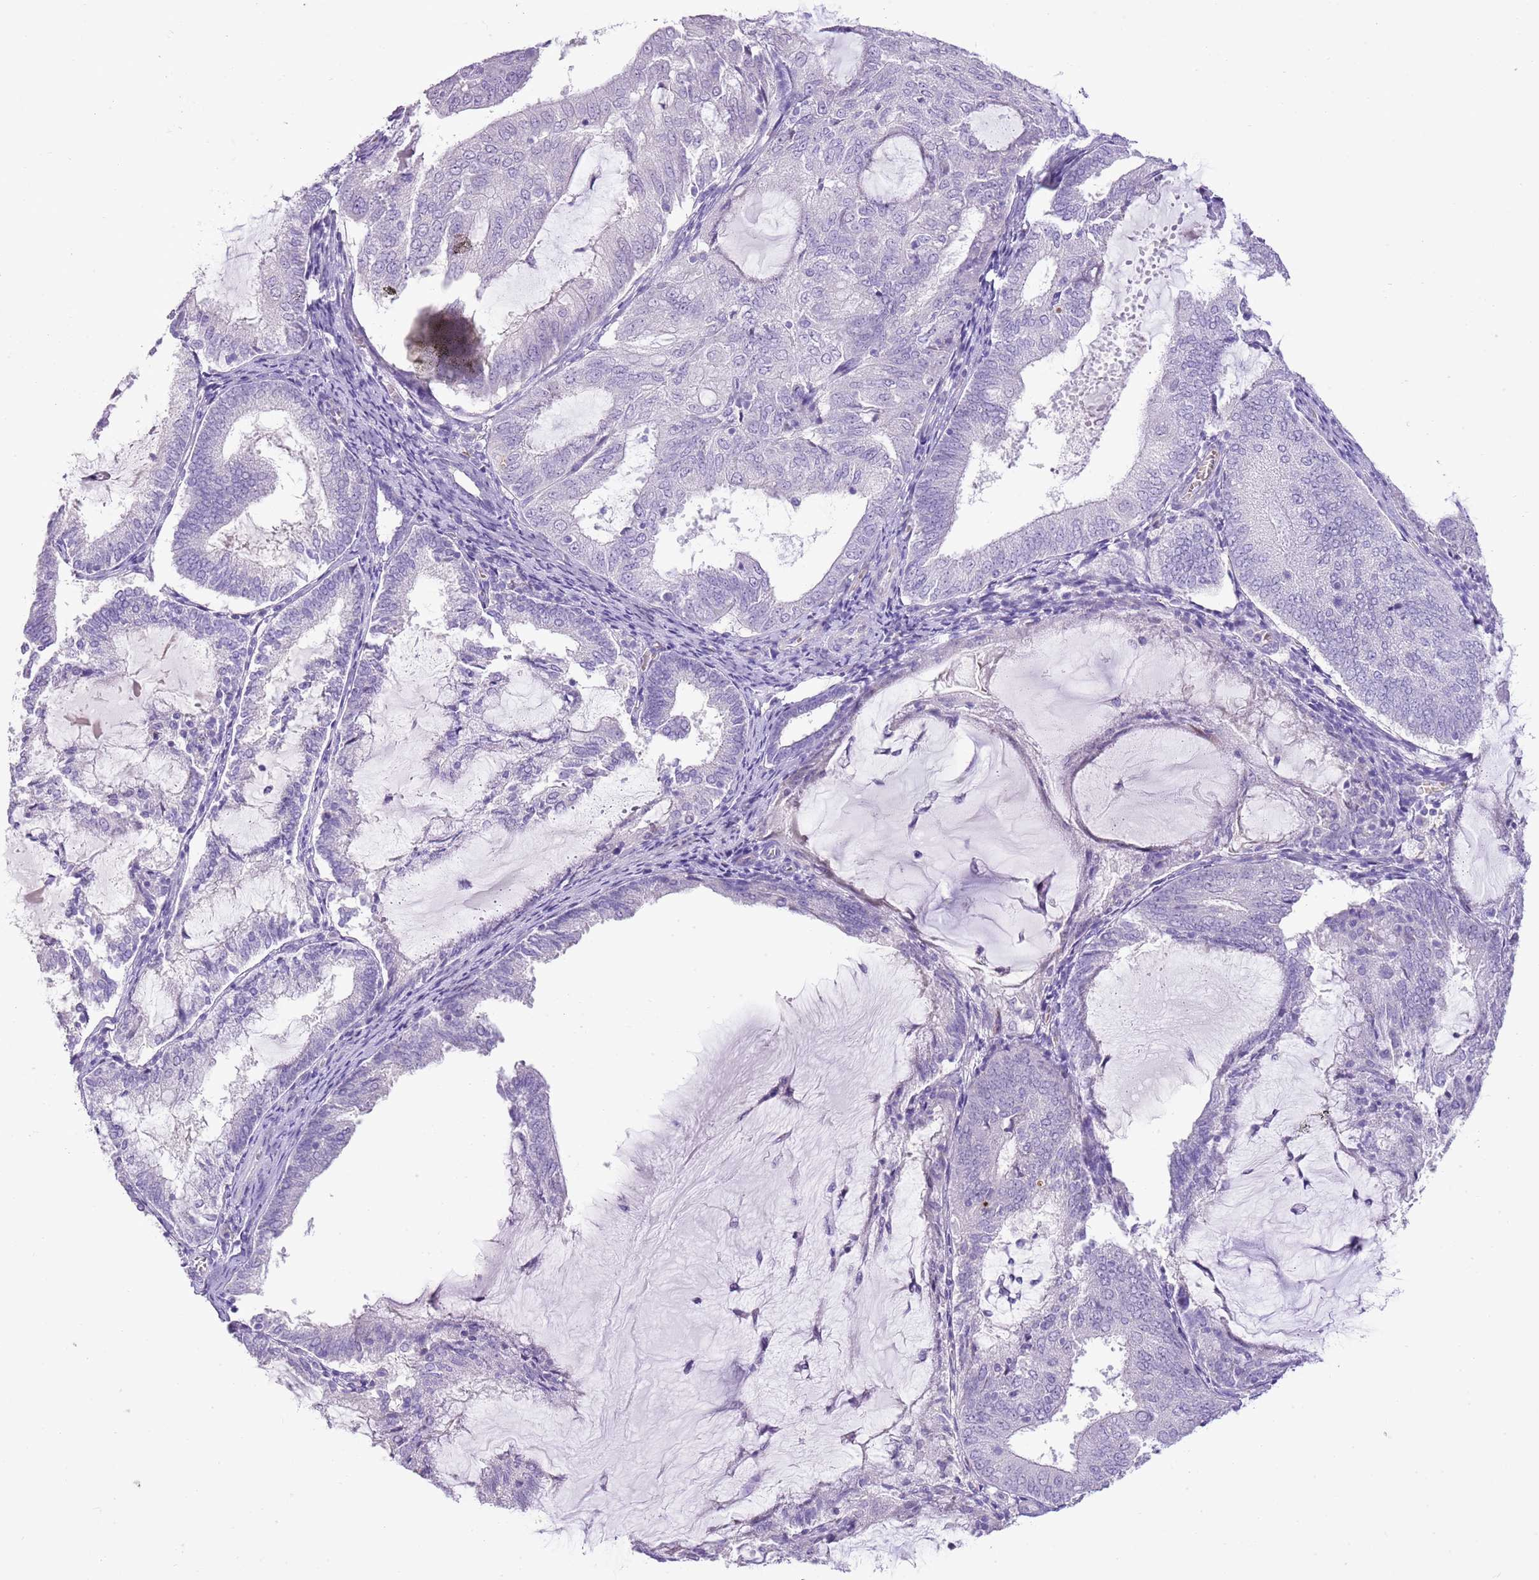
{"staining": {"intensity": "negative", "quantity": "none", "location": "none"}, "tissue": "endometrial cancer", "cell_type": "Tumor cells", "image_type": "cancer", "snomed": [{"axis": "morphology", "description": "Adenocarcinoma, NOS"}, {"axis": "topography", "description": "Endometrium"}], "caption": "Tumor cells show no significant expression in endometrial cancer. (Brightfield microscopy of DAB (3,3'-diaminobenzidine) immunohistochemistry (IHC) at high magnification).", "gene": "XPO7", "patient": {"sex": "female", "age": 81}}